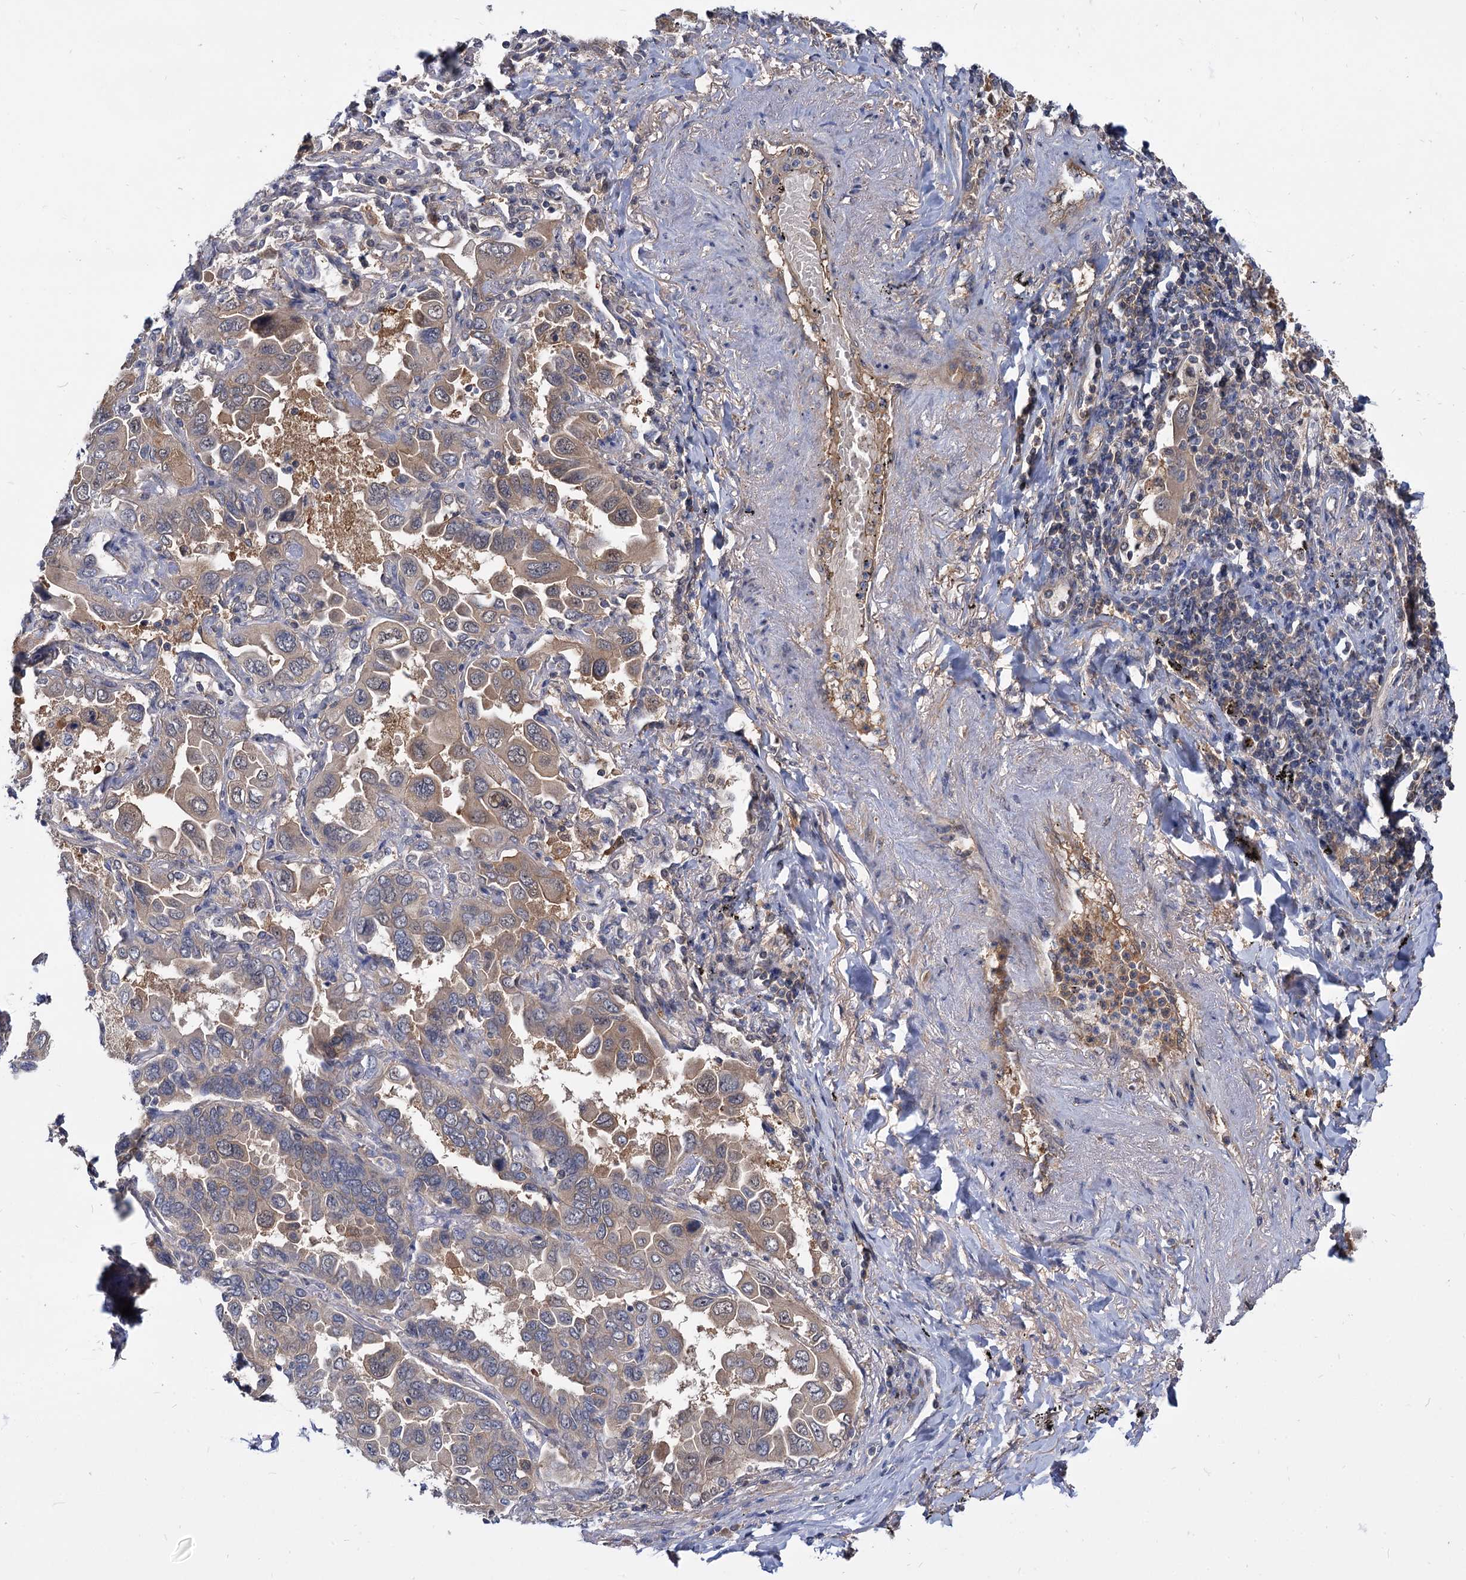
{"staining": {"intensity": "weak", "quantity": "25%-75%", "location": "cytoplasmic/membranous"}, "tissue": "lung cancer", "cell_type": "Tumor cells", "image_type": "cancer", "snomed": [{"axis": "morphology", "description": "Adenocarcinoma, NOS"}, {"axis": "topography", "description": "Lung"}], "caption": "Immunohistochemical staining of human adenocarcinoma (lung) displays low levels of weak cytoplasmic/membranous protein staining in about 25%-75% of tumor cells.", "gene": "SNX15", "patient": {"sex": "male", "age": 64}}